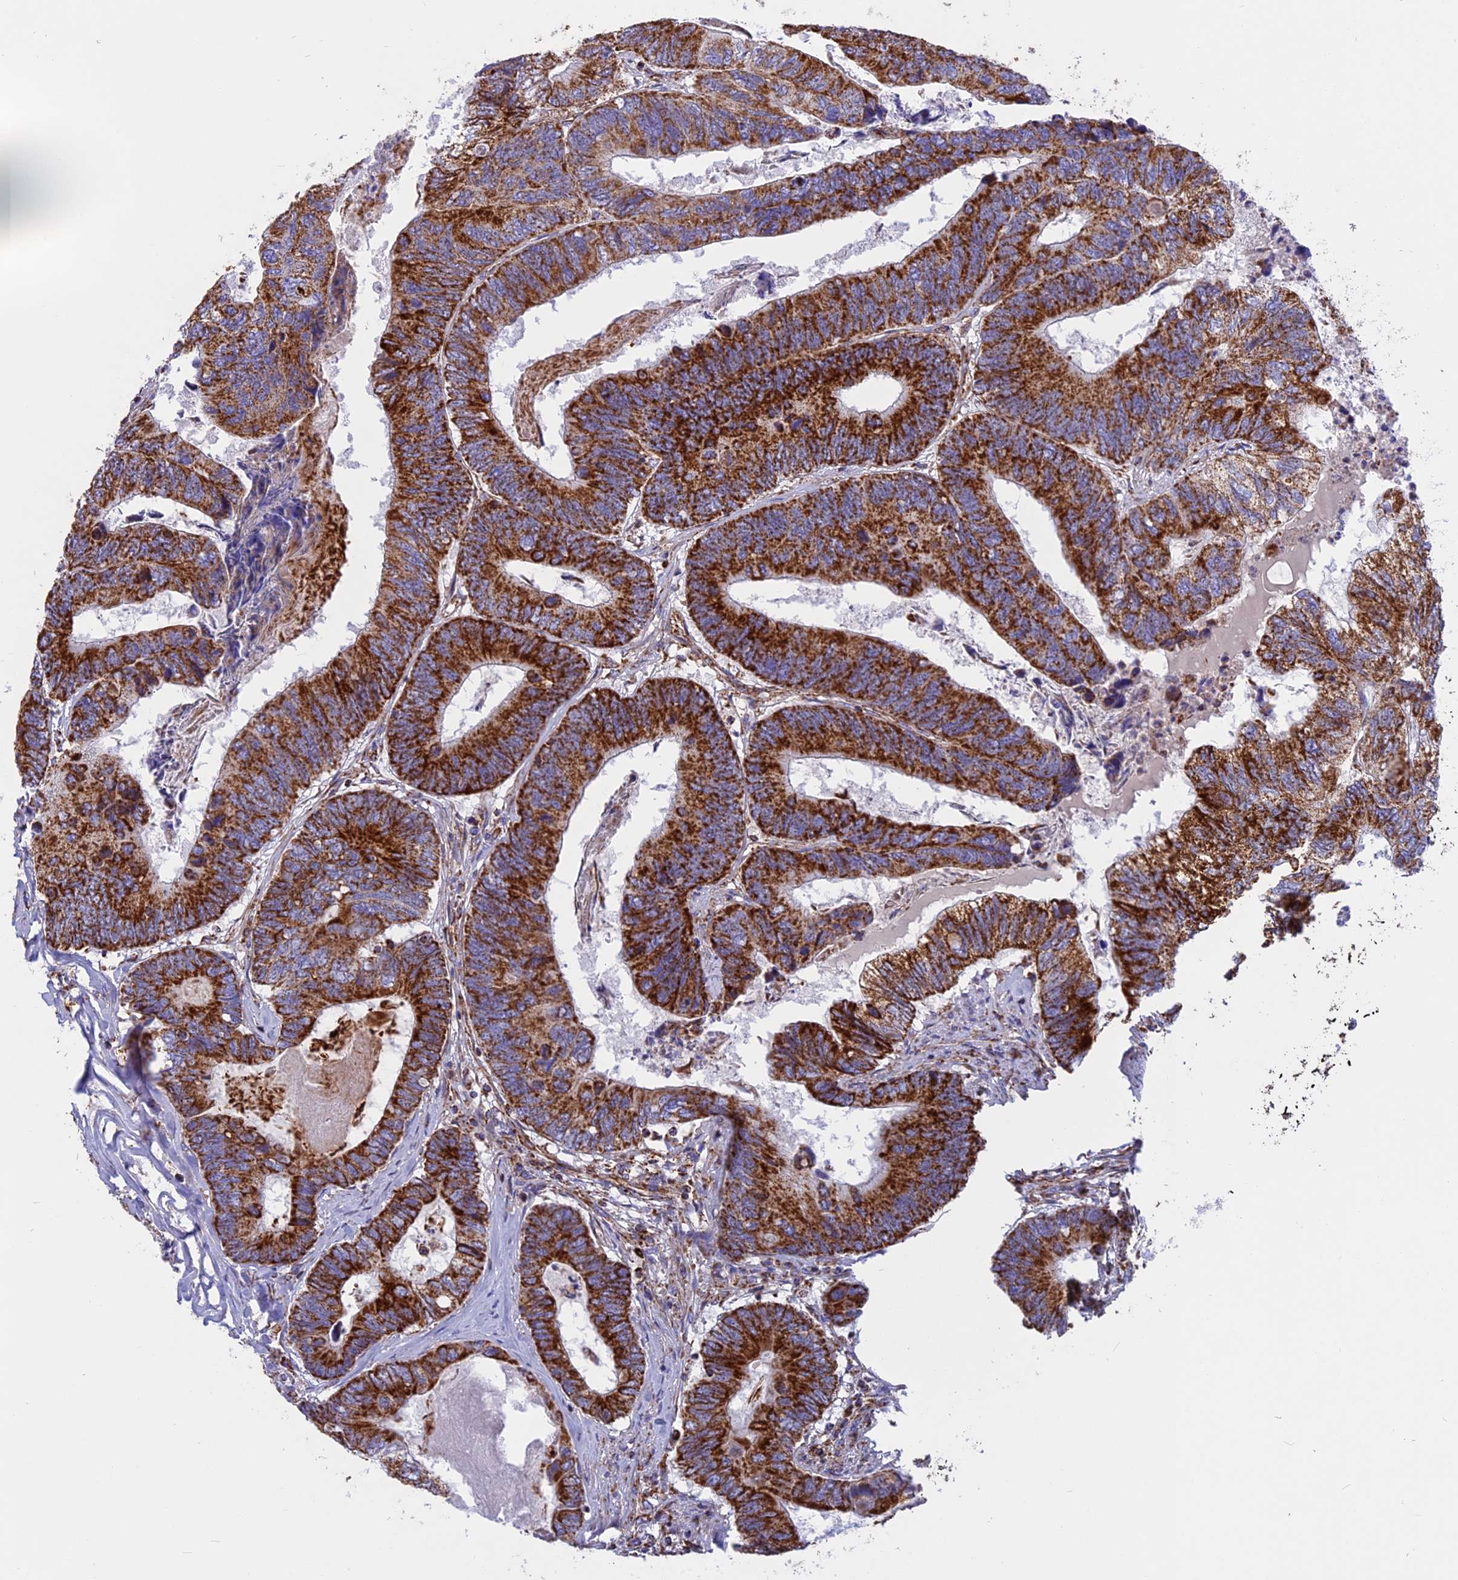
{"staining": {"intensity": "strong", "quantity": ">75%", "location": "cytoplasmic/membranous"}, "tissue": "colorectal cancer", "cell_type": "Tumor cells", "image_type": "cancer", "snomed": [{"axis": "morphology", "description": "Adenocarcinoma, NOS"}, {"axis": "topography", "description": "Colon"}], "caption": "Human colorectal cancer (adenocarcinoma) stained with a protein marker exhibits strong staining in tumor cells.", "gene": "UQCRB", "patient": {"sex": "female", "age": 67}}